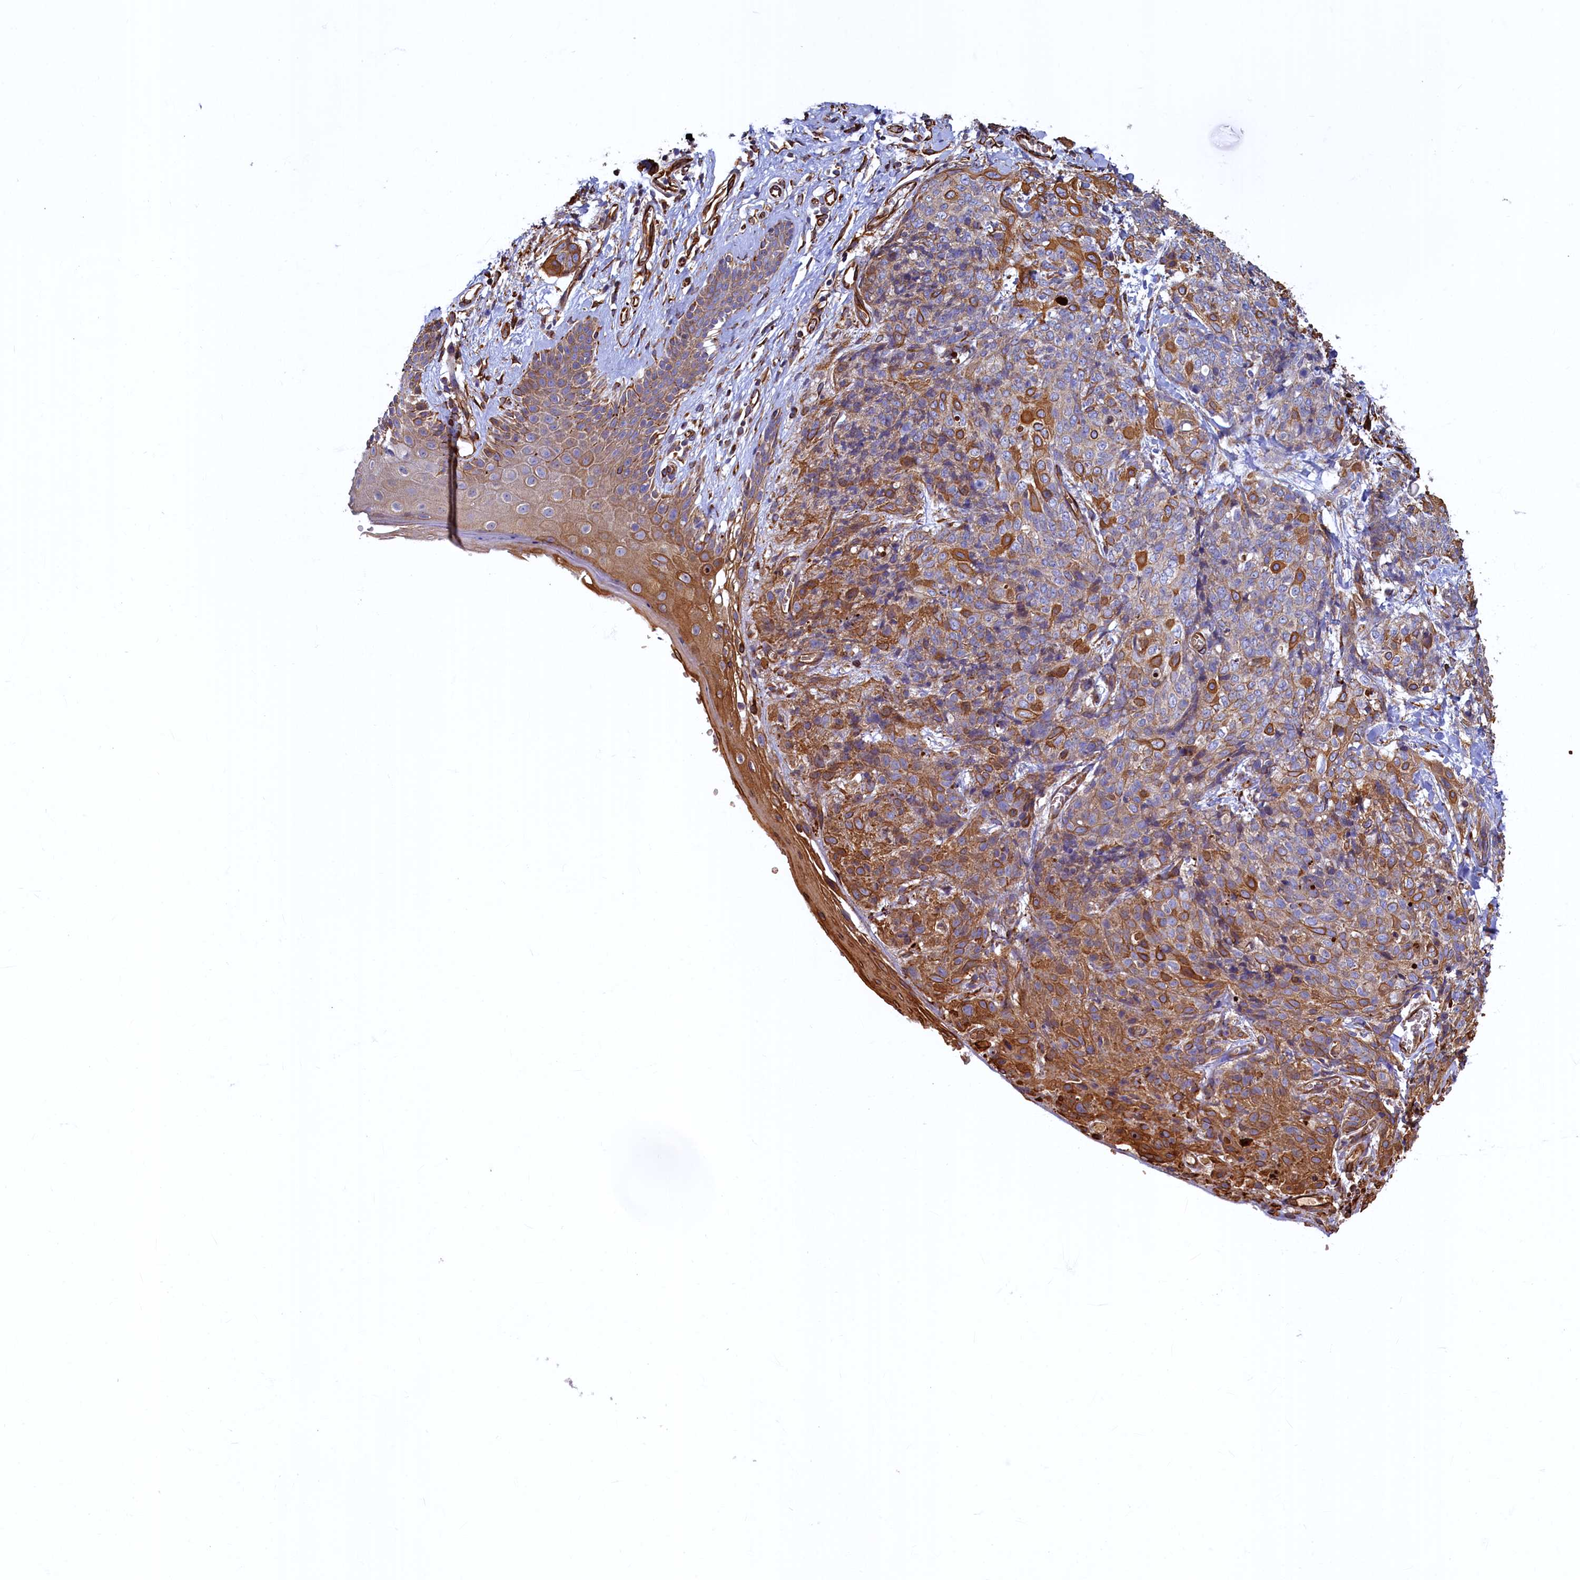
{"staining": {"intensity": "moderate", "quantity": "25%-75%", "location": "cytoplasmic/membranous"}, "tissue": "skin cancer", "cell_type": "Tumor cells", "image_type": "cancer", "snomed": [{"axis": "morphology", "description": "Squamous cell carcinoma, NOS"}, {"axis": "topography", "description": "Skin"}, {"axis": "topography", "description": "Vulva"}], "caption": "Skin squamous cell carcinoma stained for a protein demonstrates moderate cytoplasmic/membranous positivity in tumor cells.", "gene": "LRRC57", "patient": {"sex": "female", "age": 85}}